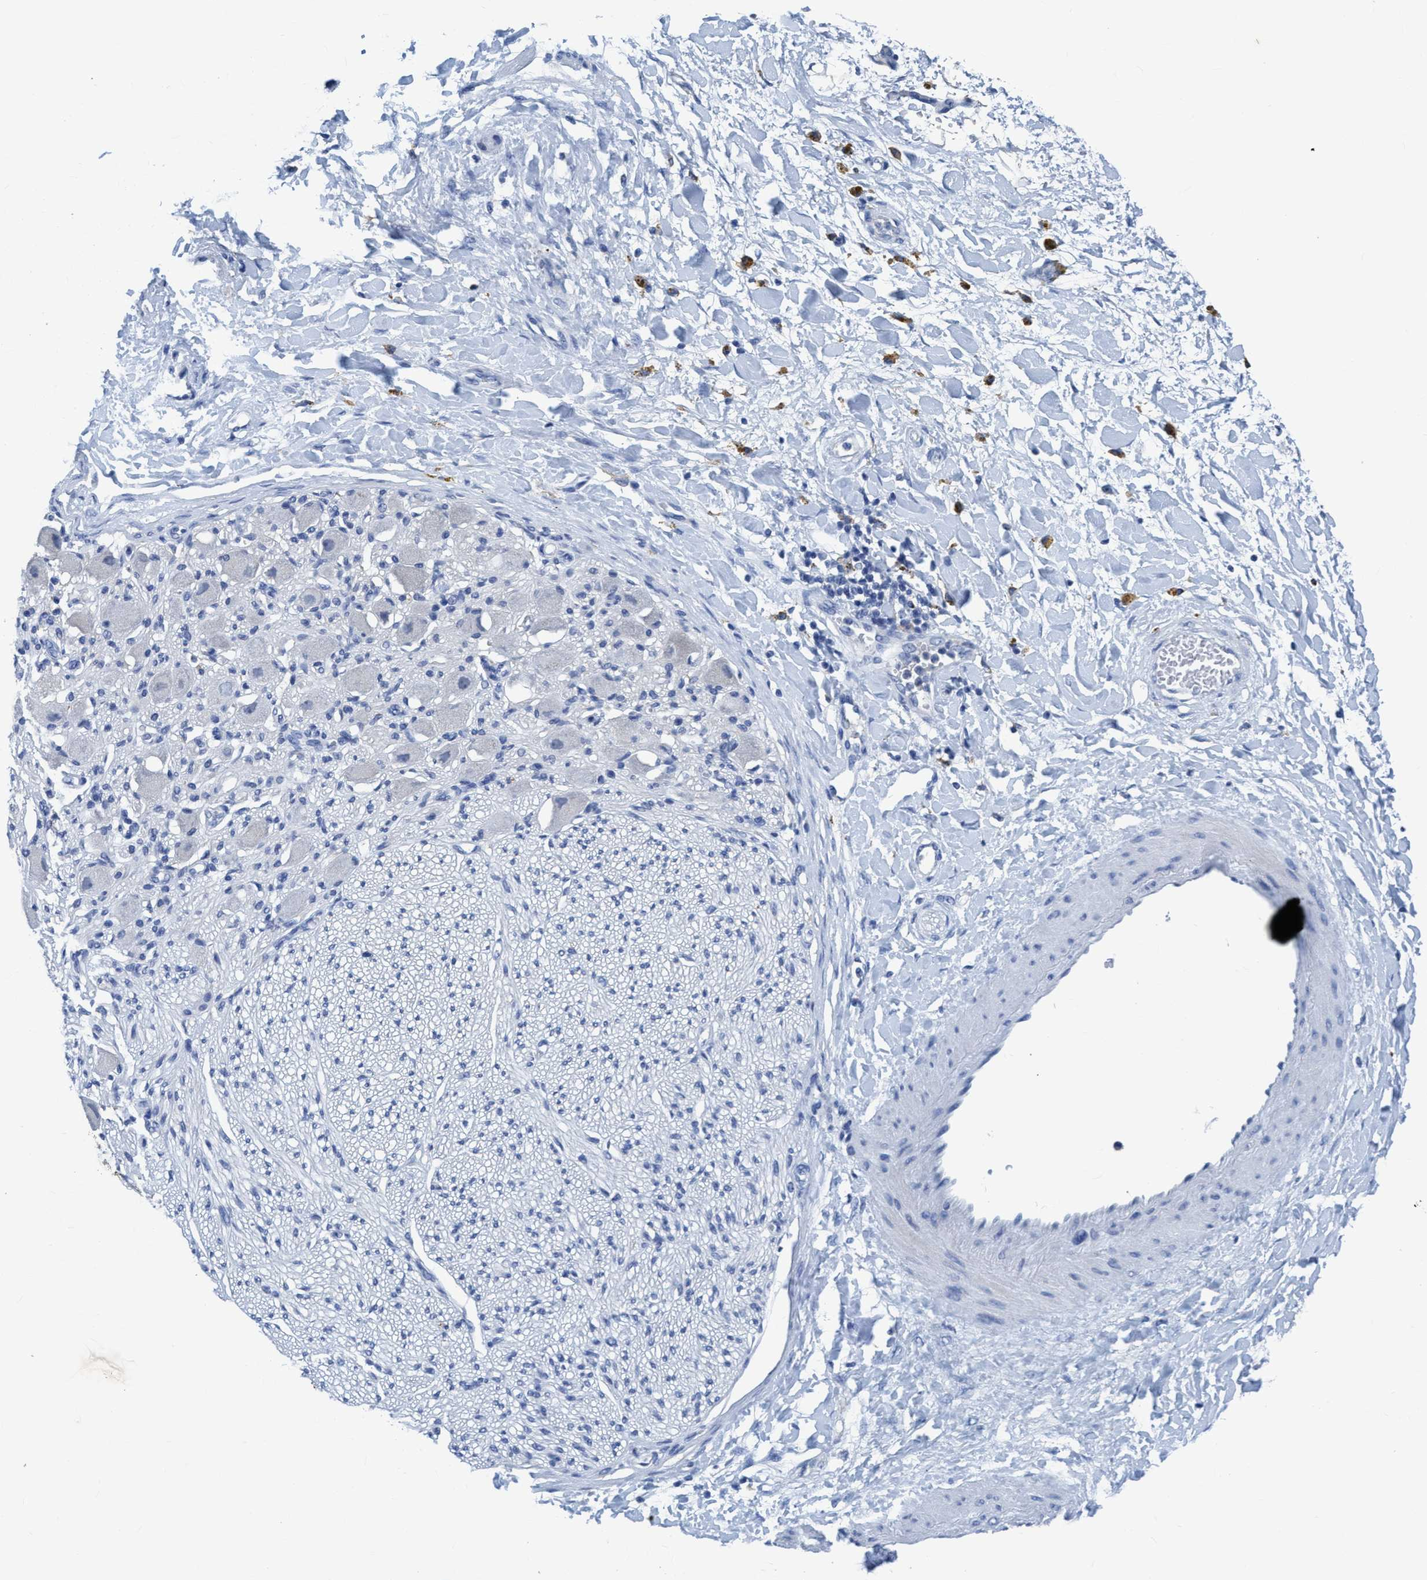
{"staining": {"intensity": "negative", "quantity": "none", "location": "none"}, "tissue": "adipose tissue", "cell_type": "Adipocytes", "image_type": "normal", "snomed": [{"axis": "morphology", "description": "Normal tissue, NOS"}, {"axis": "topography", "description": "Kidney"}, {"axis": "topography", "description": "Peripheral nerve tissue"}], "caption": "Image shows no significant protein staining in adipocytes of unremarkable adipose tissue. (DAB immunohistochemistry (IHC) with hematoxylin counter stain).", "gene": "DNAI1", "patient": {"sex": "male", "age": 7}}